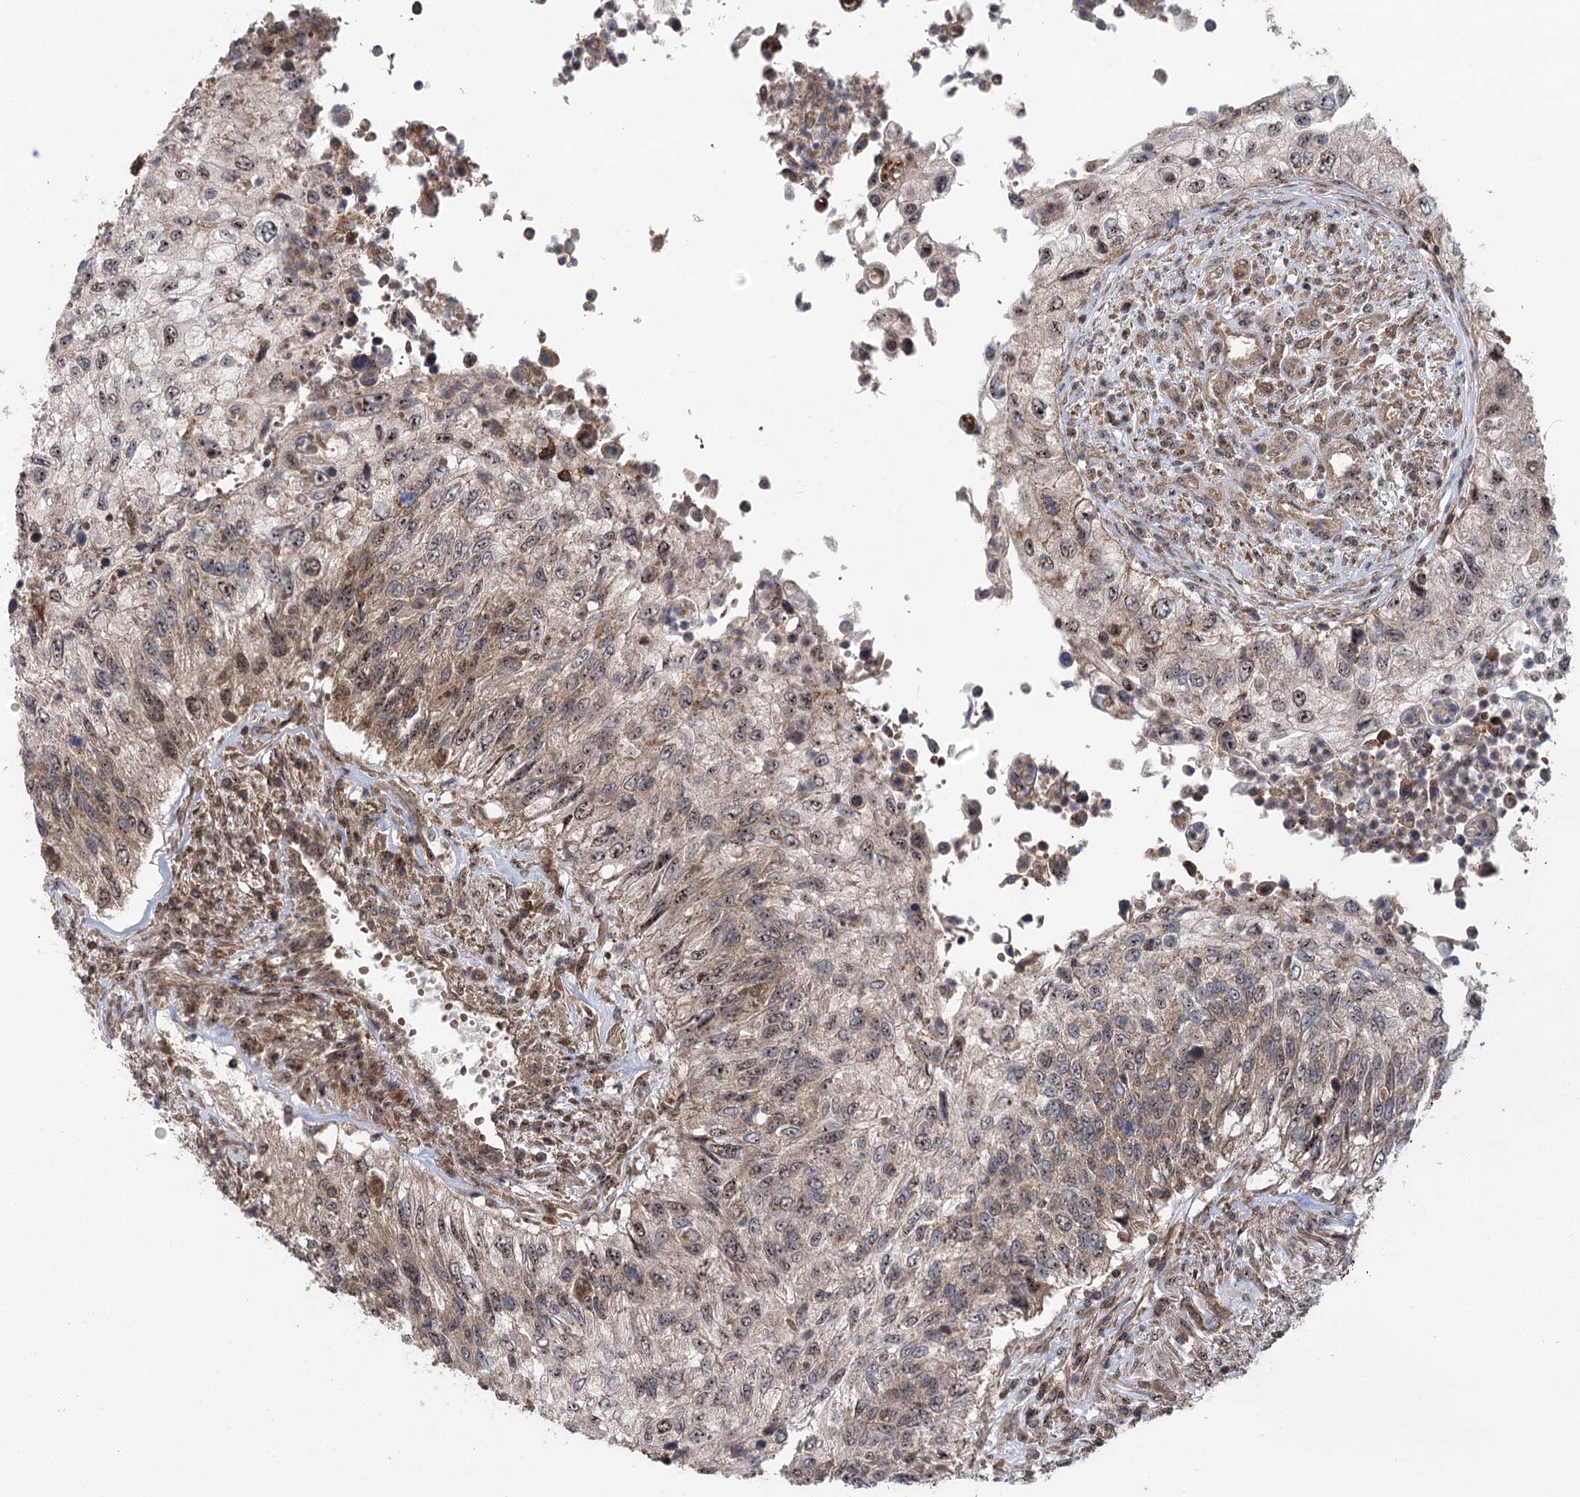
{"staining": {"intensity": "moderate", "quantity": "<25%", "location": "nuclear"}, "tissue": "urothelial cancer", "cell_type": "Tumor cells", "image_type": "cancer", "snomed": [{"axis": "morphology", "description": "Urothelial carcinoma, High grade"}, {"axis": "topography", "description": "Urinary bladder"}], "caption": "An IHC histopathology image of tumor tissue is shown. Protein staining in brown labels moderate nuclear positivity in urothelial carcinoma (high-grade) within tumor cells.", "gene": "C12orf4", "patient": {"sex": "female", "age": 60}}